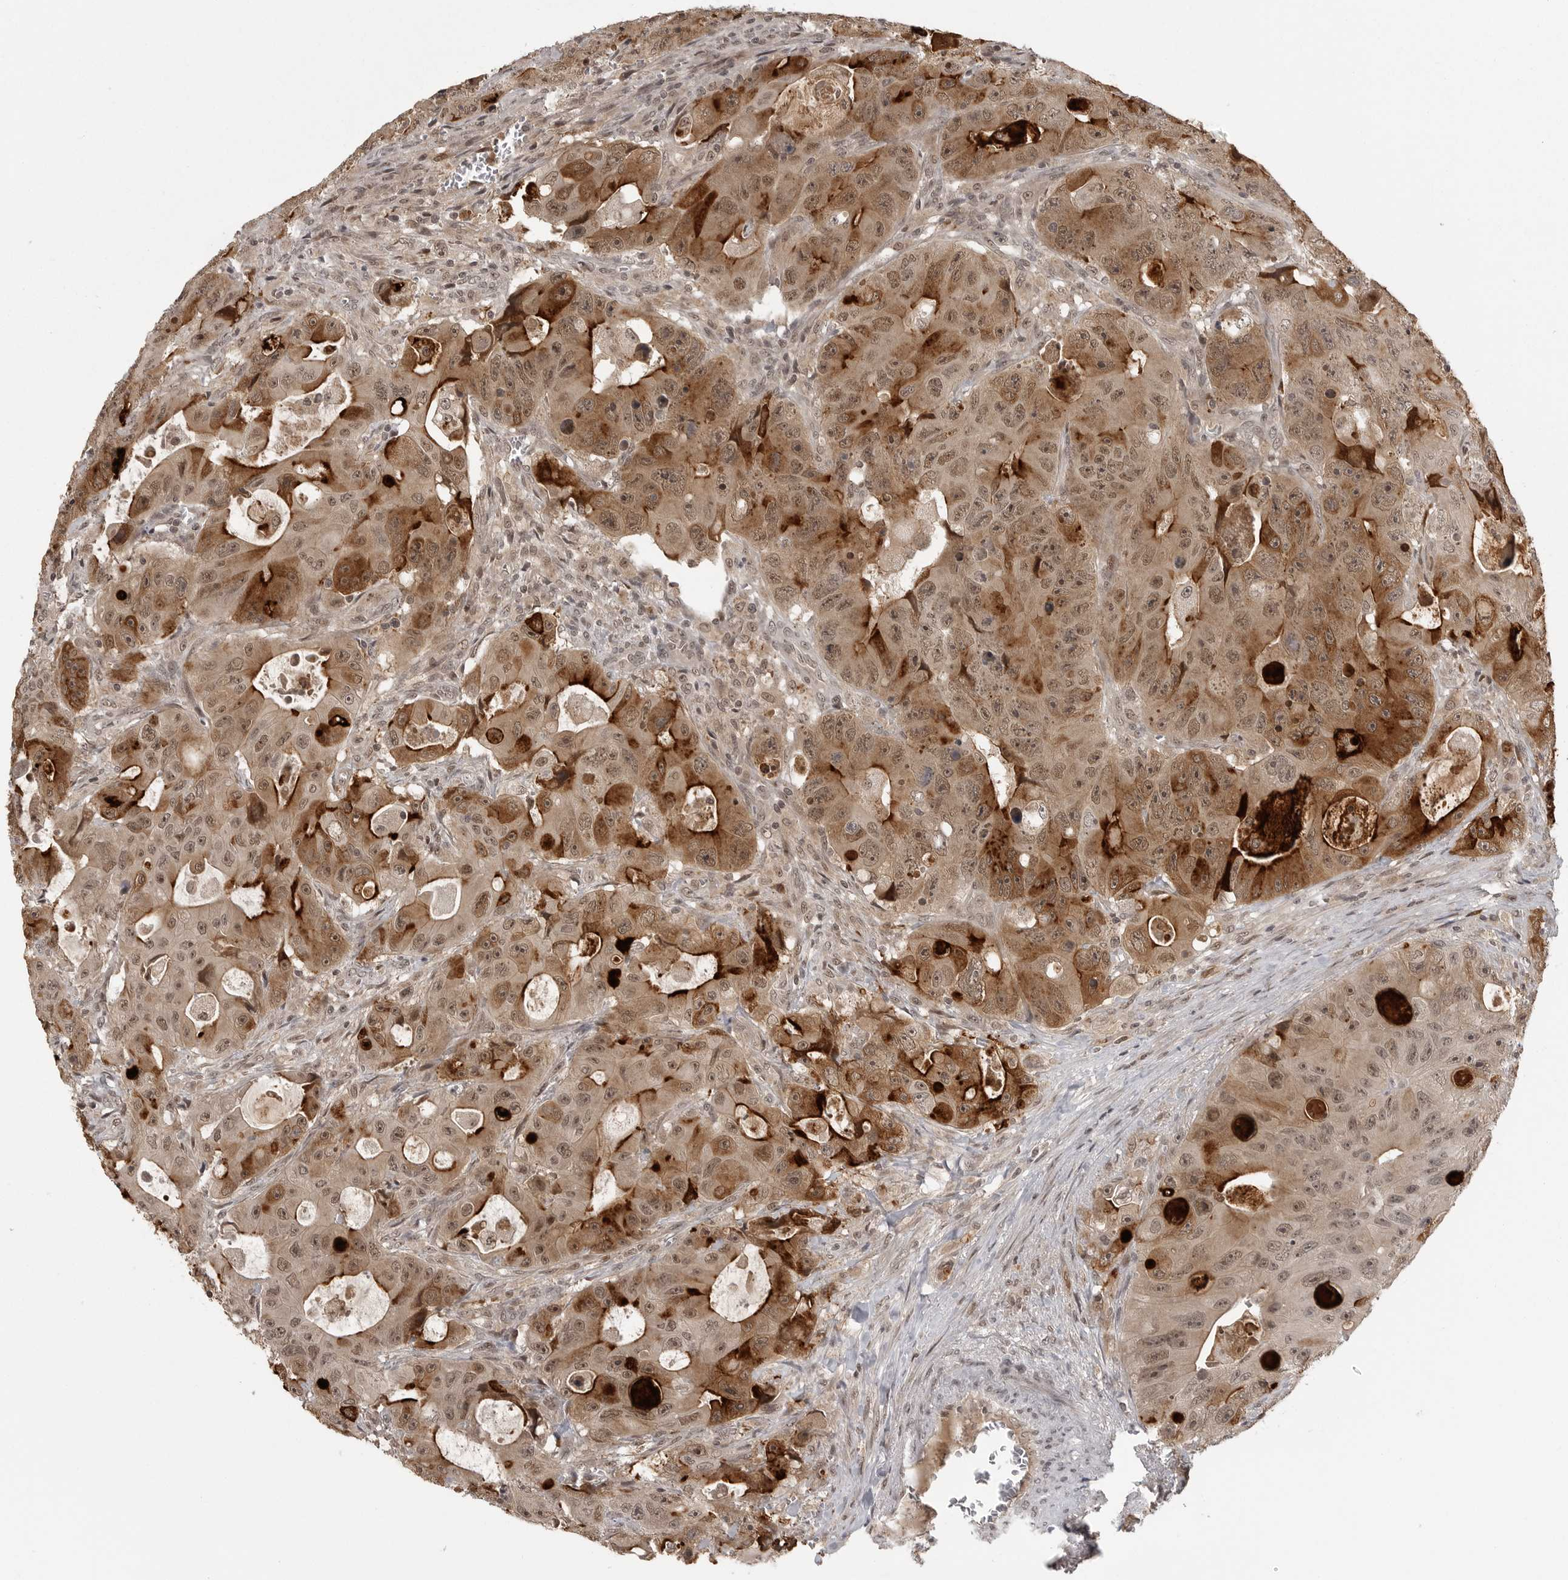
{"staining": {"intensity": "strong", "quantity": ">75%", "location": "cytoplasmic/membranous,nuclear"}, "tissue": "colorectal cancer", "cell_type": "Tumor cells", "image_type": "cancer", "snomed": [{"axis": "morphology", "description": "Adenocarcinoma, NOS"}, {"axis": "topography", "description": "Colon"}], "caption": "Approximately >75% of tumor cells in human adenocarcinoma (colorectal) display strong cytoplasmic/membranous and nuclear protein expression as visualized by brown immunohistochemical staining.", "gene": "PEG3", "patient": {"sex": "female", "age": 46}}